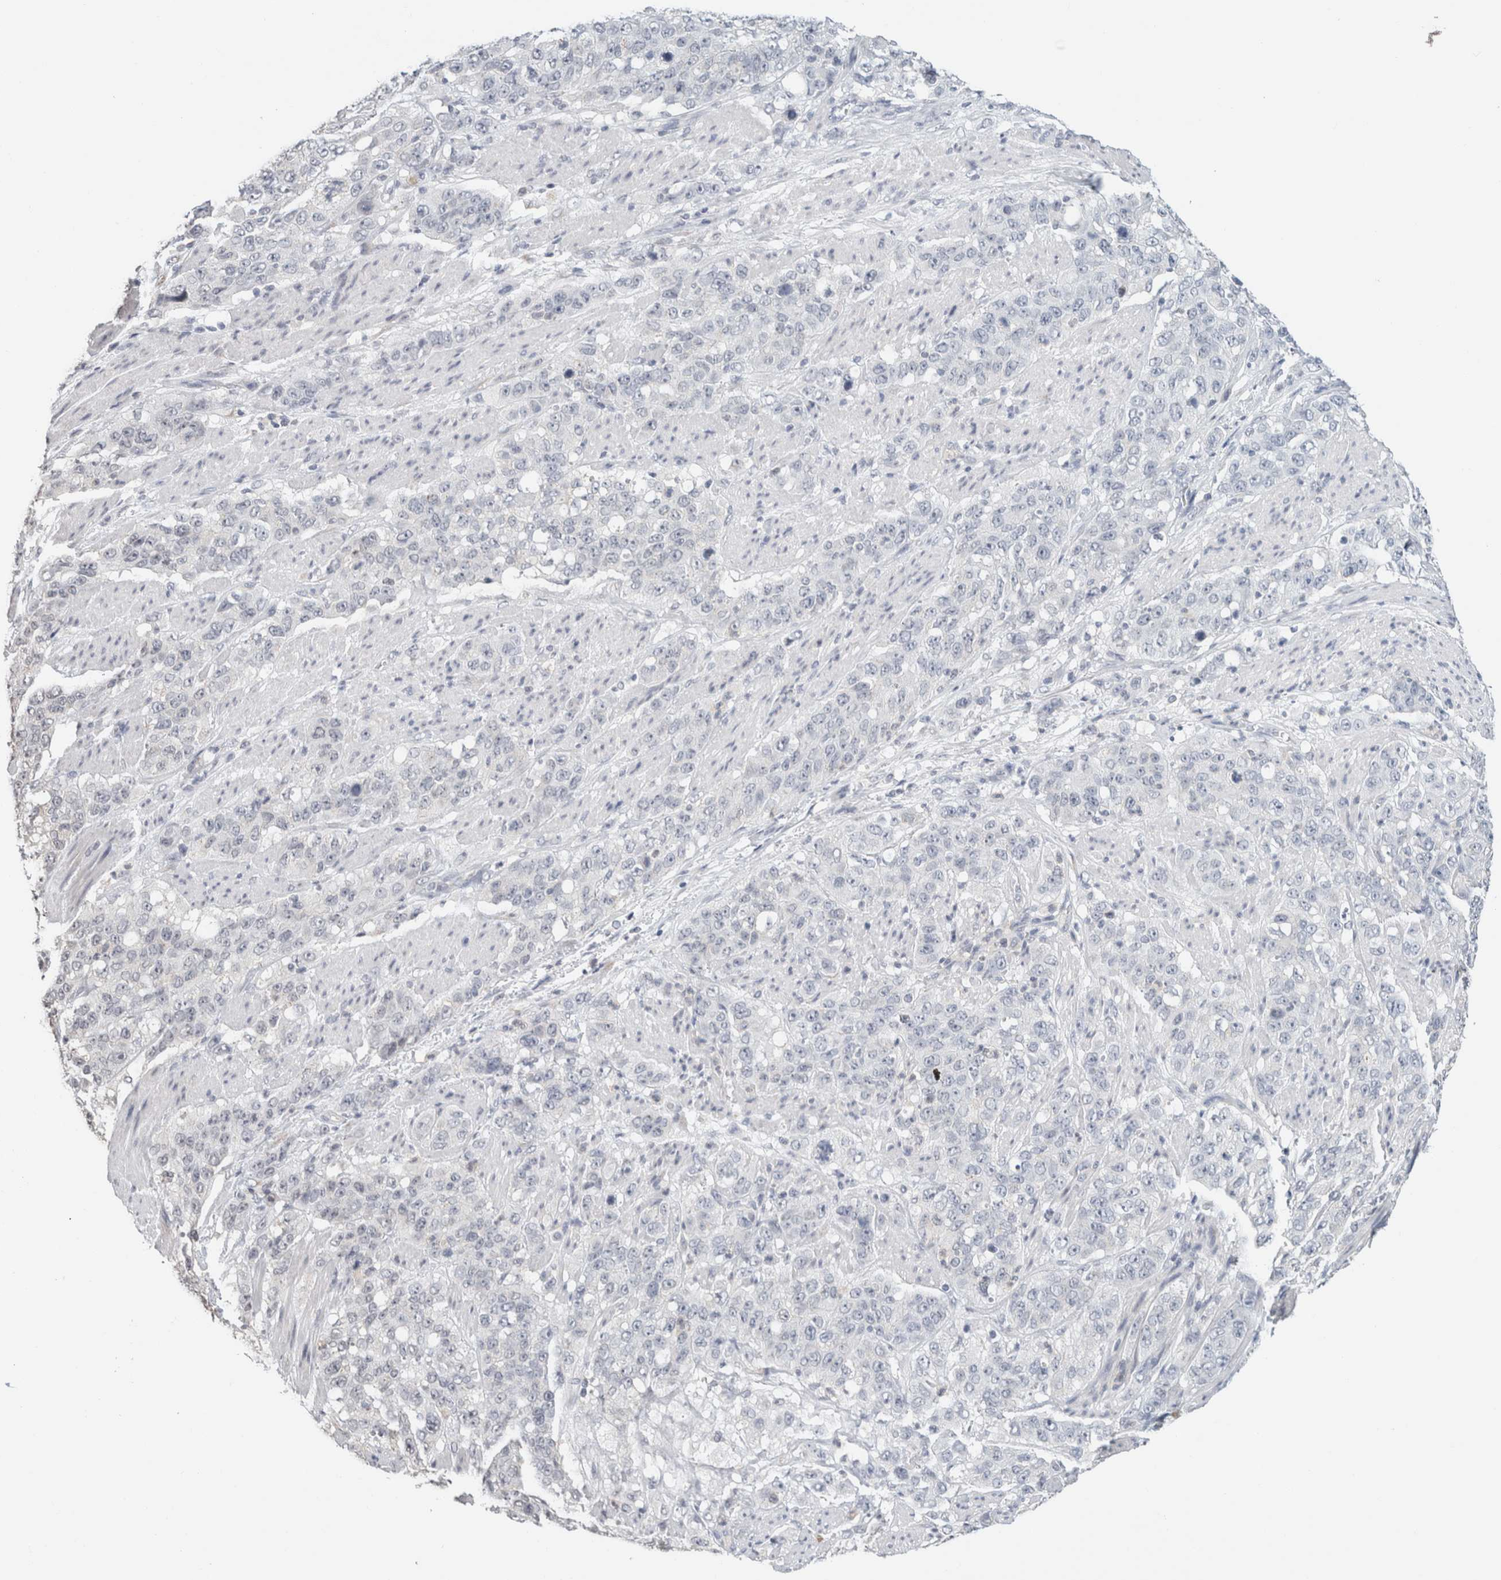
{"staining": {"intensity": "negative", "quantity": "none", "location": "none"}, "tissue": "stomach cancer", "cell_type": "Tumor cells", "image_type": "cancer", "snomed": [{"axis": "morphology", "description": "Adenocarcinoma, NOS"}, {"axis": "topography", "description": "Stomach"}], "caption": "This histopathology image is of stomach cancer stained with IHC to label a protein in brown with the nuclei are counter-stained blue. There is no positivity in tumor cells.", "gene": "CRAT", "patient": {"sex": "male", "age": 48}}